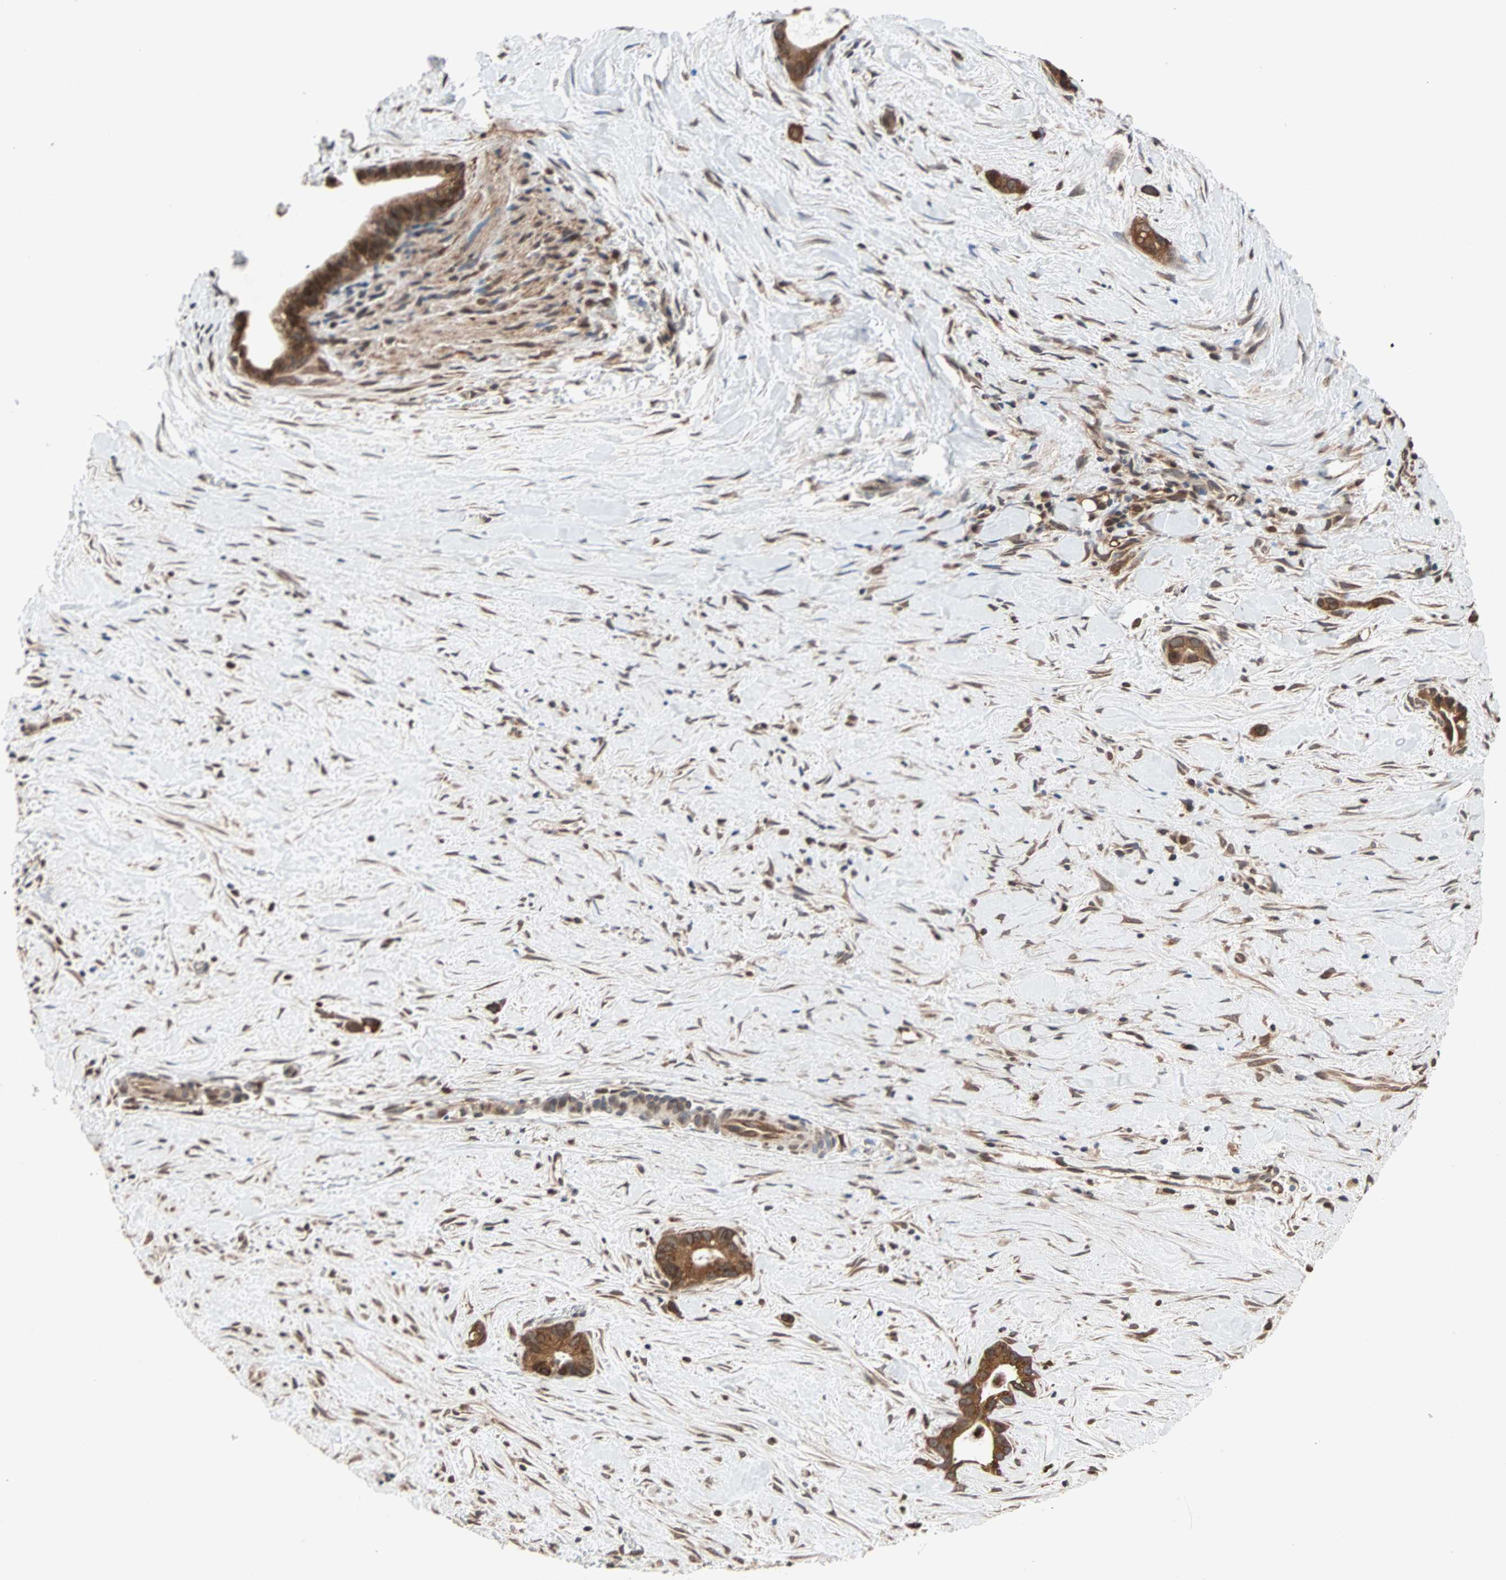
{"staining": {"intensity": "strong", "quantity": ">75%", "location": "cytoplasmic/membranous"}, "tissue": "liver cancer", "cell_type": "Tumor cells", "image_type": "cancer", "snomed": [{"axis": "morphology", "description": "Cholangiocarcinoma"}, {"axis": "topography", "description": "Liver"}], "caption": "Cholangiocarcinoma (liver) stained for a protein (brown) reveals strong cytoplasmic/membranous positive expression in approximately >75% of tumor cells.", "gene": "AUP1", "patient": {"sex": "female", "age": 55}}